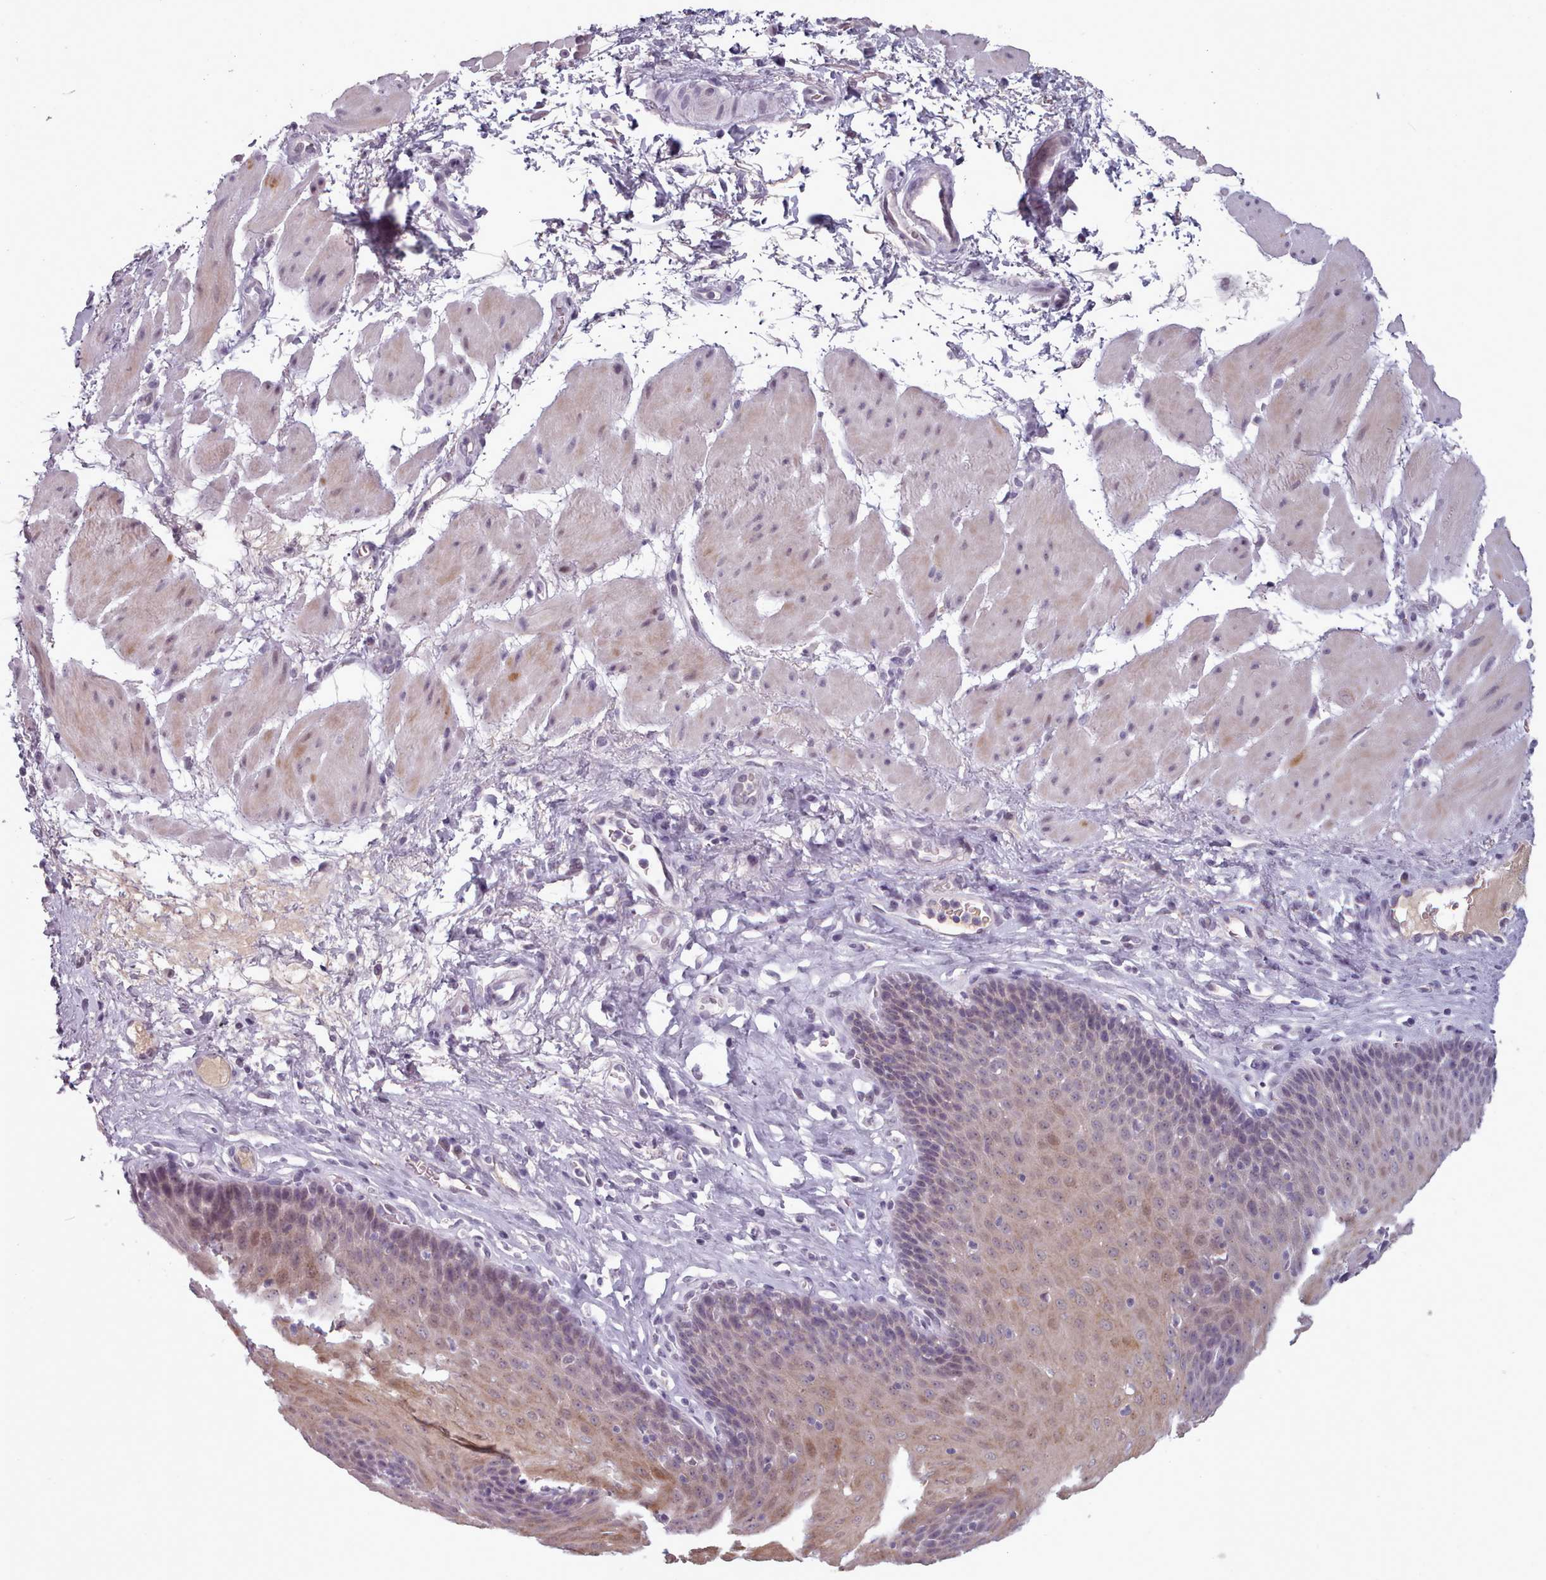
{"staining": {"intensity": "moderate", "quantity": "<25%", "location": "cytoplasmic/membranous,nuclear"}, "tissue": "esophagus", "cell_type": "Squamous epithelial cells", "image_type": "normal", "snomed": [{"axis": "morphology", "description": "Normal tissue, NOS"}, {"axis": "topography", "description": "Esophagus"}], "caption": "High-power microscopy captured an IHC photomicrograph of benign esophagus, revealing moderate cytoplasmic/membranous,nuclear expression in about <25% of squamous epithelial cells. The staining is performed using DAB brown chromogen to label protein expression. The nuclei are counter-stained blue using hematoxylin.", "gene": "PBX4", "patient": {"sex": "female", "age": 66}}